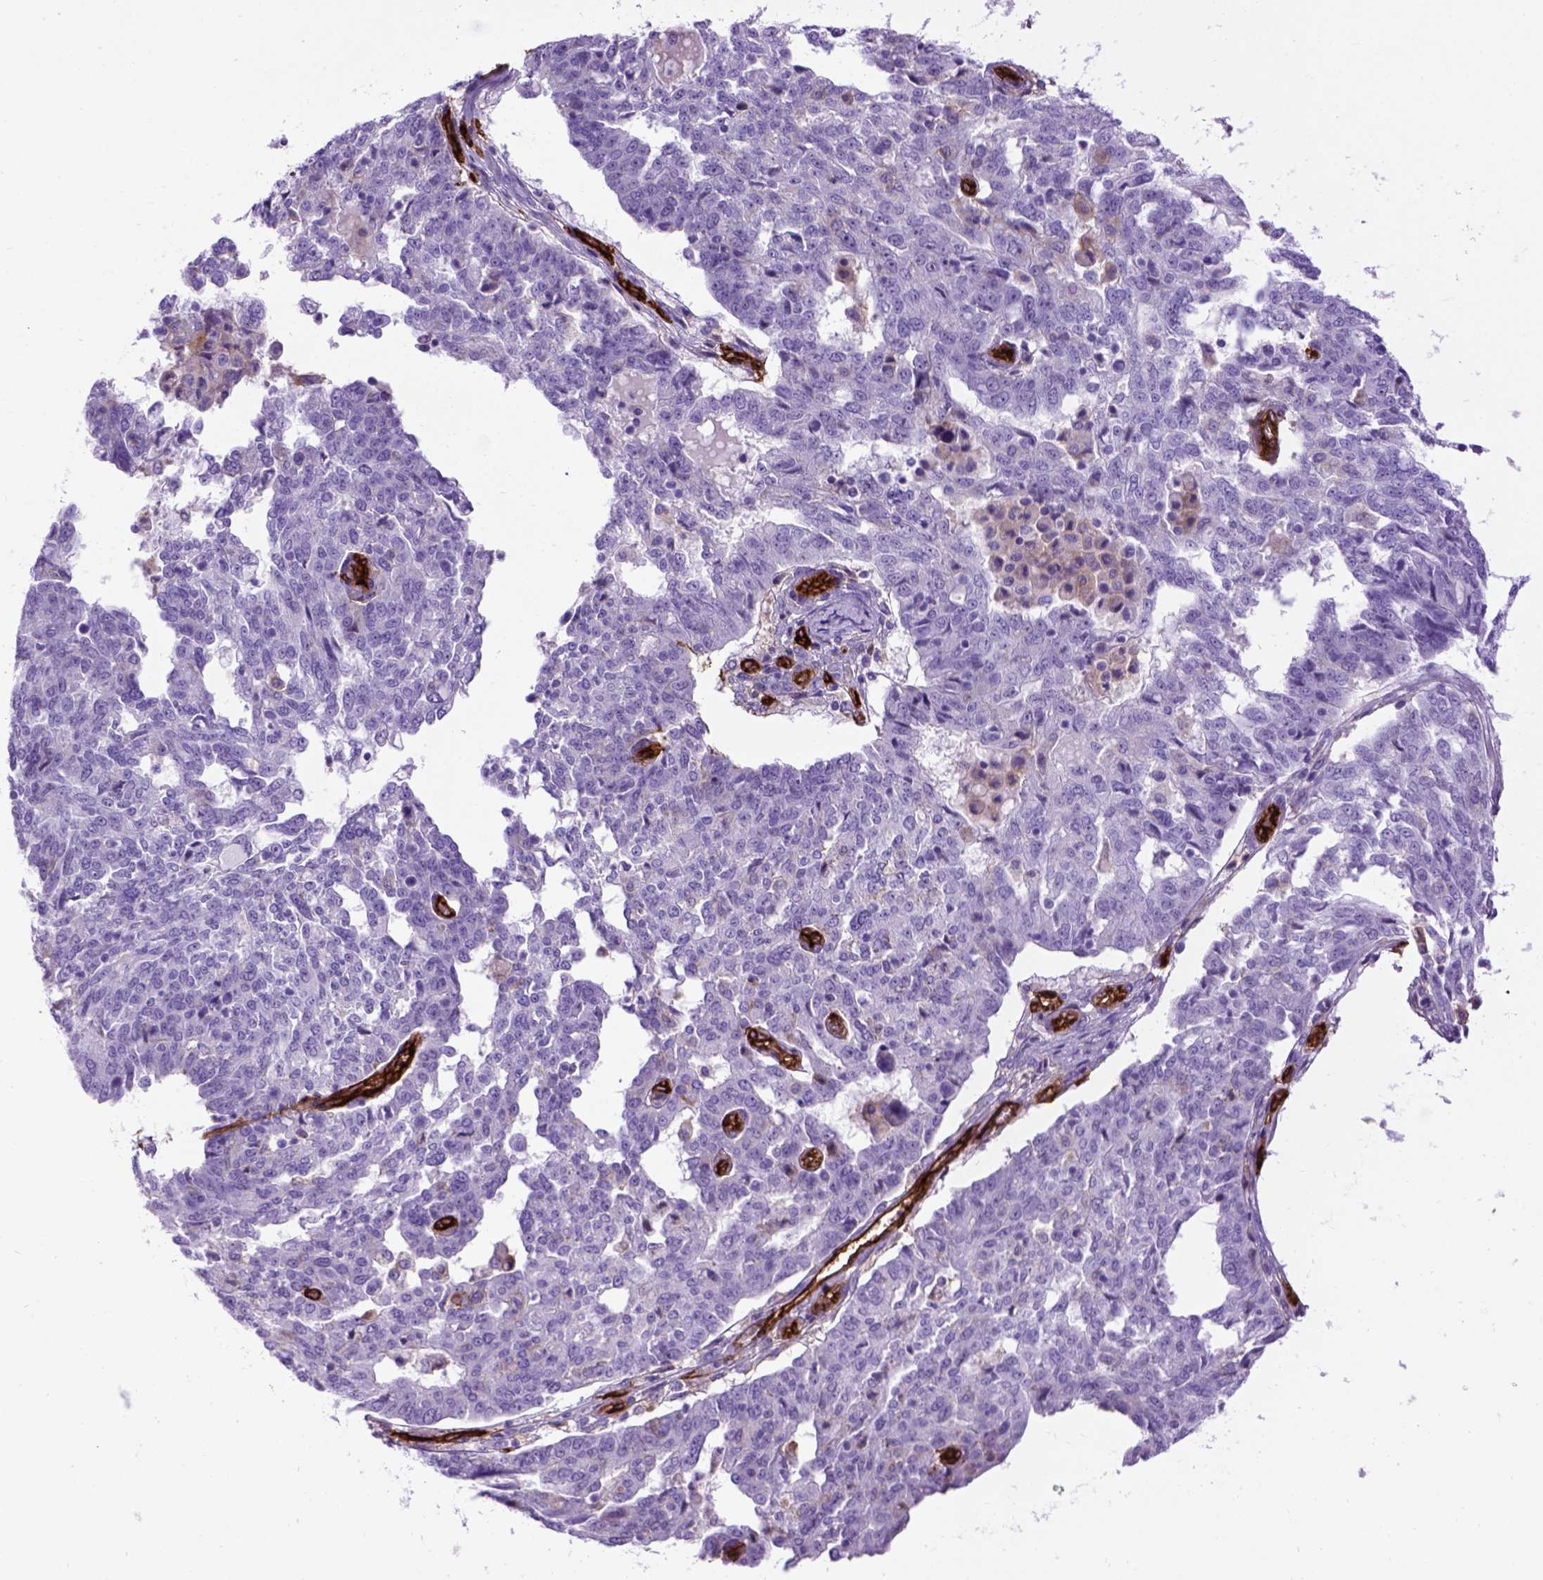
{"staining": {"intensity": "negative", "quantity": "none", "location": "none"}, "tissue": "ovarian cancer", "cell_type": "Tumor cells", "image_type": "cancer", "snomed": [{"axis": "morphology", "description": "Cystadenocarcinoma, serous, NOS"}, {"axis": "topography", "description": "Ovary"}], "caption": "Ovarian cancer was stained to show a protein in brown. There is no significant positivity in tumor cells.", "gene": "ENG", "patient": {"sex": "female", "age": 67}}